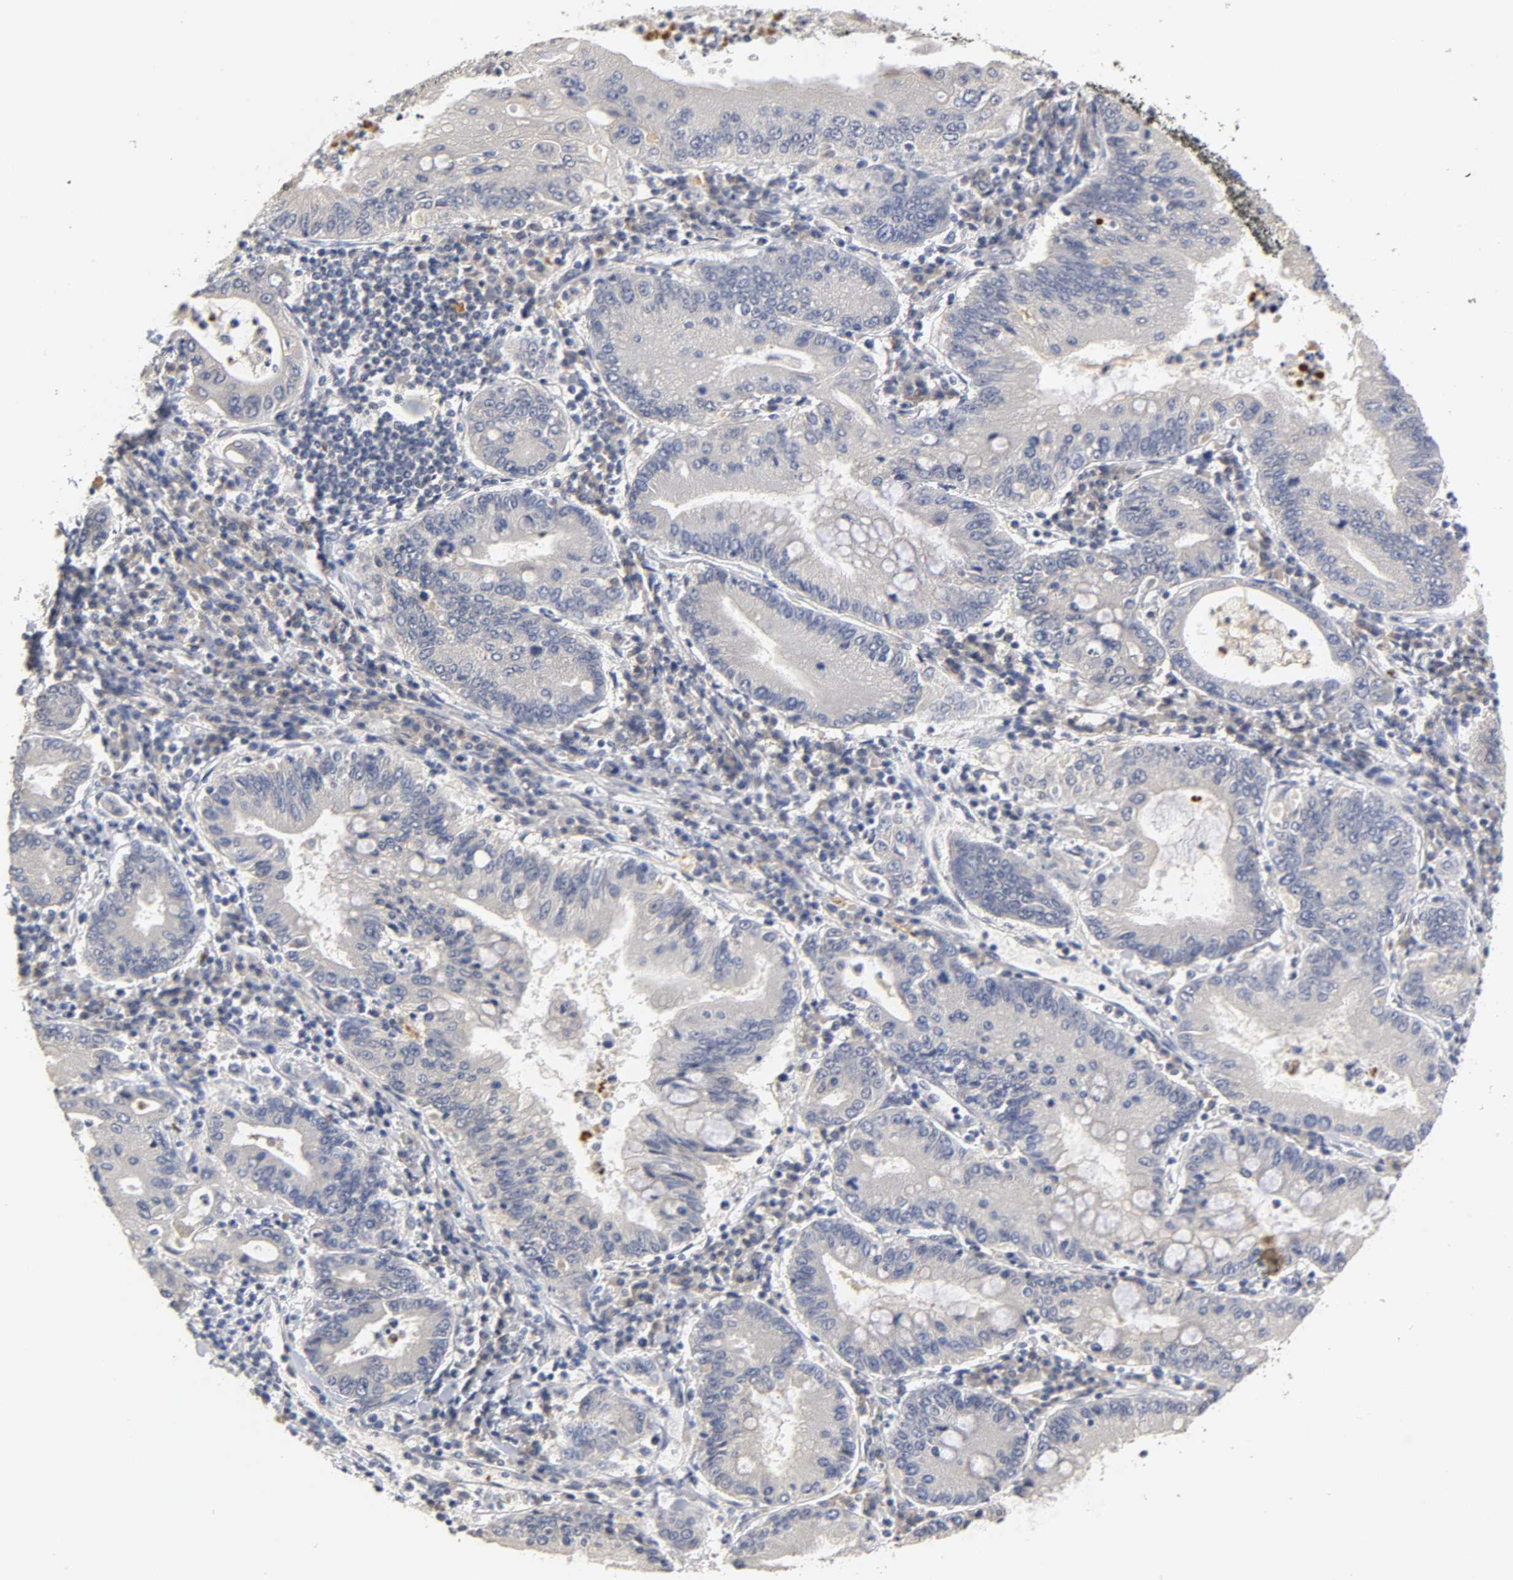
{"staining": {"intensity": "negative", "quantity": "none", "location": "none"}, "tissue": "stomach cancer", "cell_type": "Tumor cells", "image_type": "cancer", "snomed": [{"axis": "morphology", "description": "Normal tissue, NOS"}, {"axis": "morphology", "description": "Adenocarcinoma, NOS"}, {"axis": "topography", "description": "Esophagus"}, {"axis": "topography", "description": "Stomach, upper"}, {"axis": "topography", "description": "Peripheral nerve tissue"}], "caption": "This is an IHC photomicrograph of human adenocarcinoma (stomach). There is no staining in tumor cells.", "gene": "OVOL1", "patient": {"sex": "male", "age": 62}}